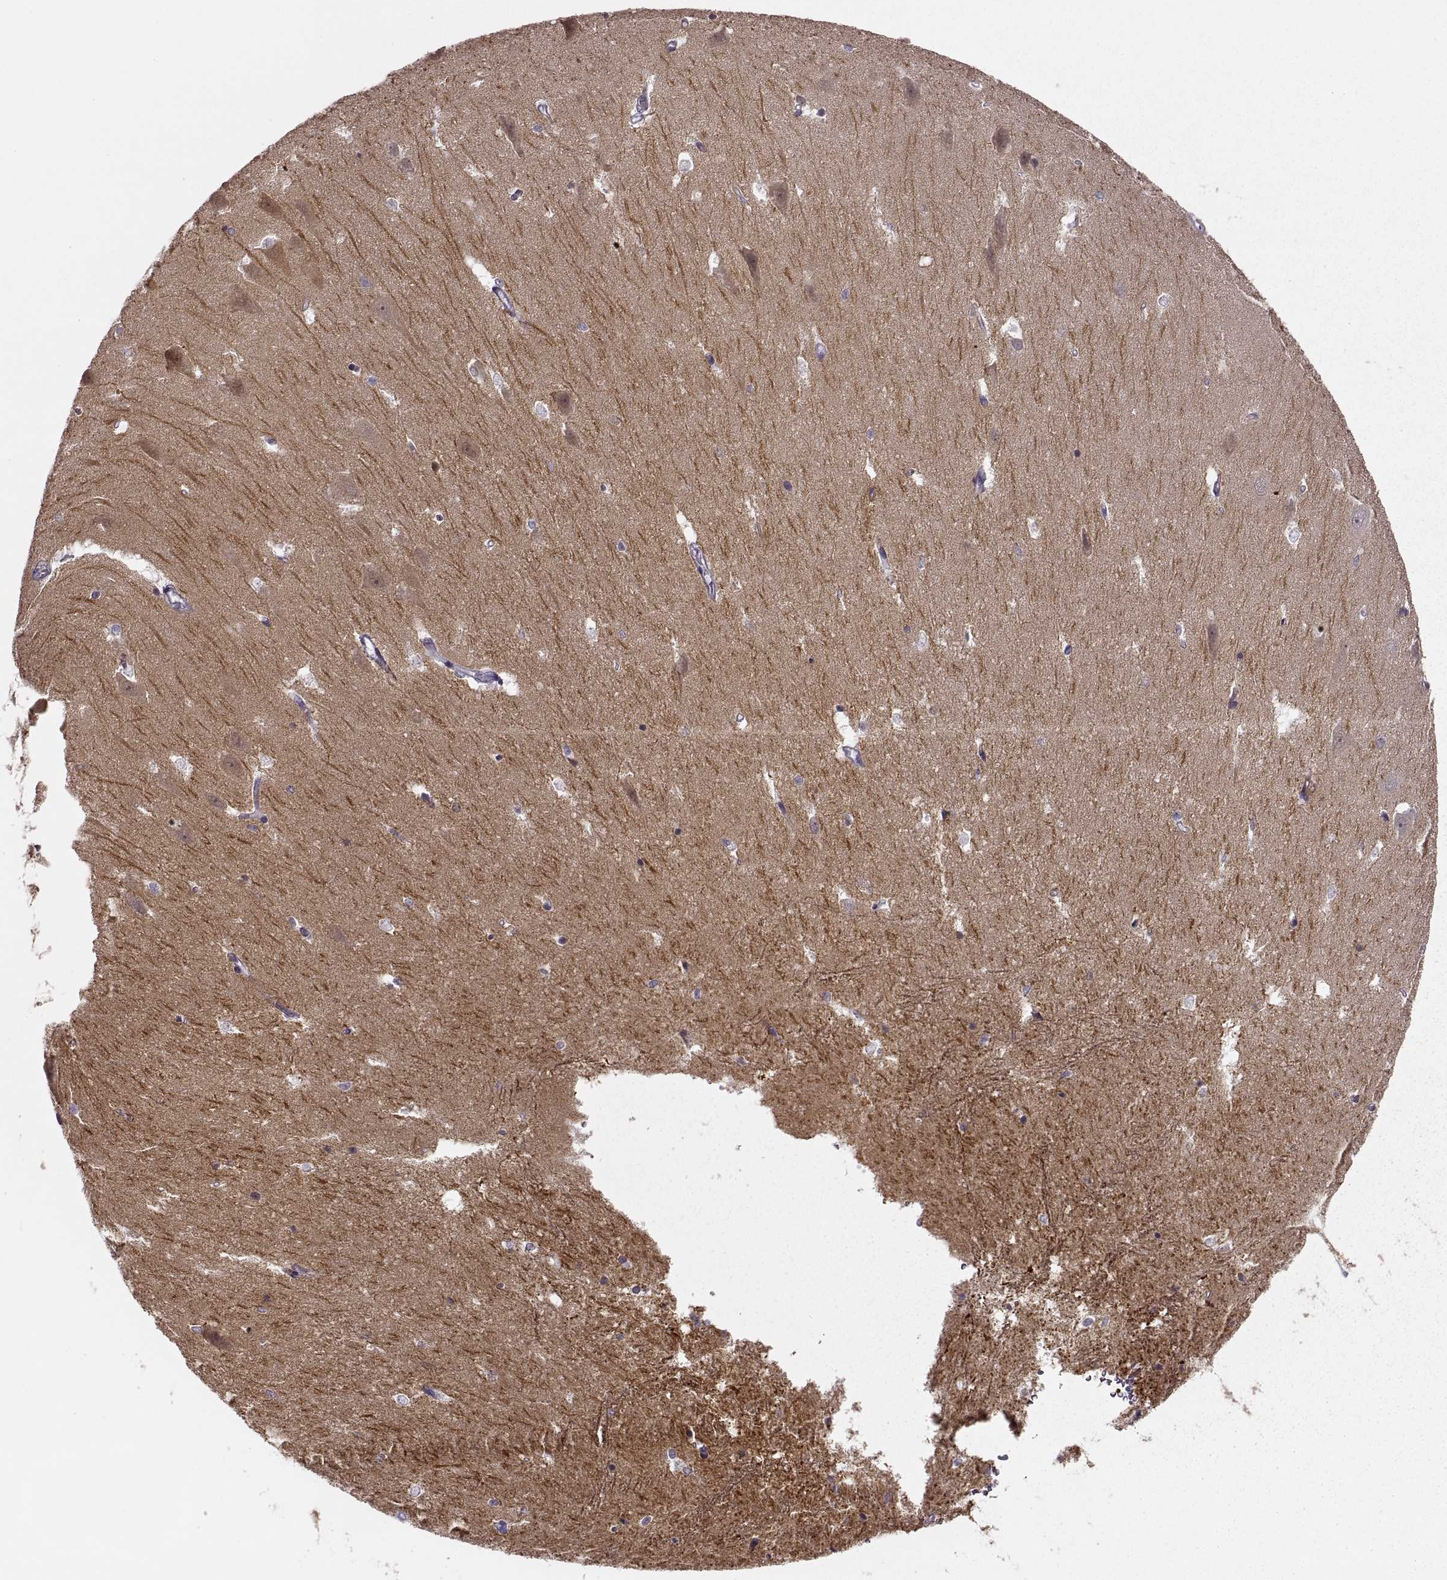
{"staining": {"intensity": "negative", "quantity": "none", "location": "none"}, "tissue": "hippocampus", "cell_type": "Glial cells", "image_type": "normal", "snomed": [{"axis": "morphology", "description": "Normal tissue, NOS"}, {"axis": "topography", "description": "Hippocampus"}], "caption": "IHC micrograph of unremarkable hippocampus stained for a protein (brown), which displays no expression in glial cells.", "gene": "CNTN1", "patient": {"sex": "male", "age": 44}}